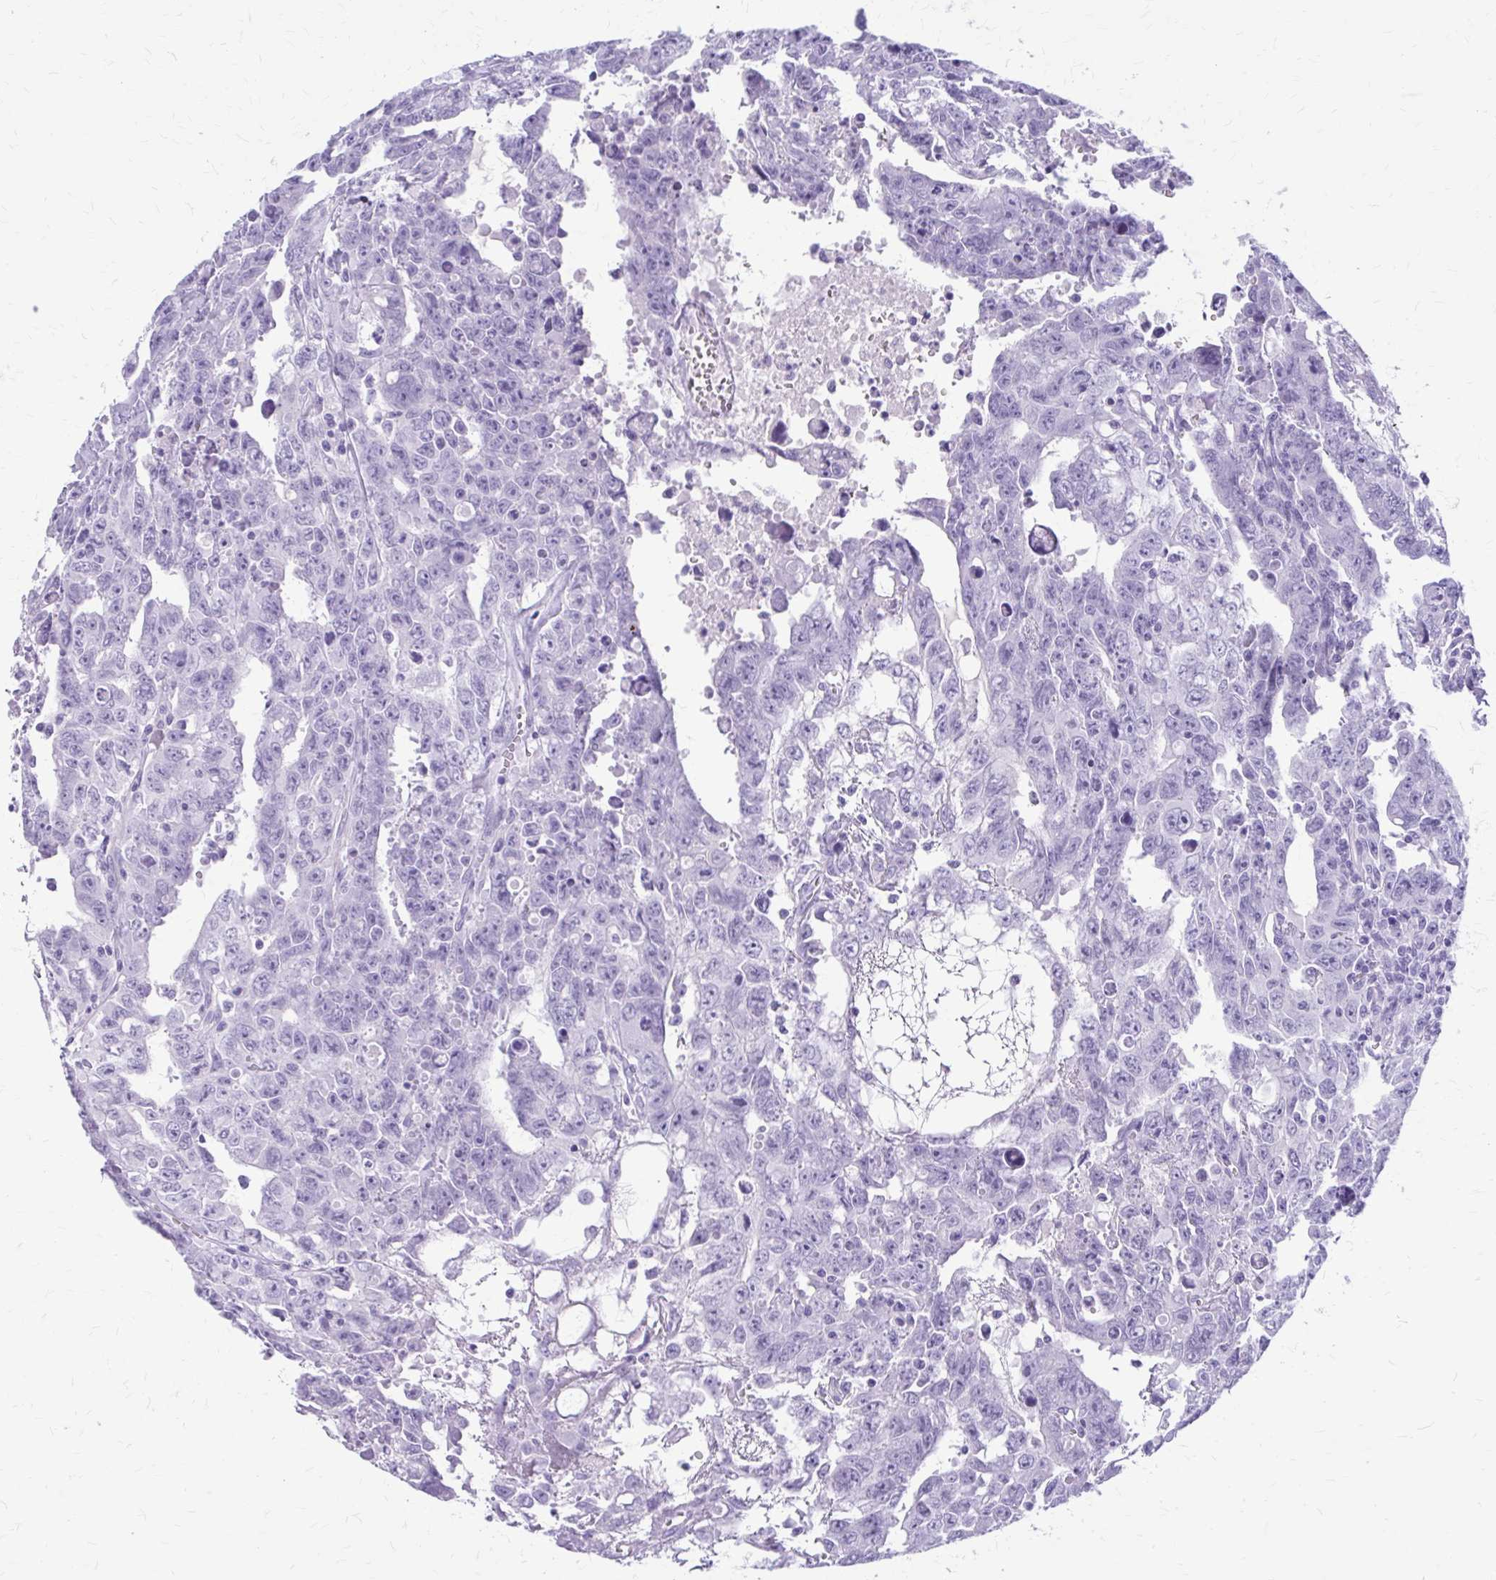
{"staining": {"intensity": "negative", "quantity": "none", "location": "none"}, "tissue": "testis cancer", "cell_type": "Tumor cells", "image_type": "cancer", "snomed": [{"axis": "morphology", "description": "Carcinoma, Embryonal, NOS"}, {"axis": "topography", "description": "Testis"}], "caption": "This histopathology image is of testis embryonal carcinoma stained with immunohistochemistry (IHC) to label a protein in brown with the nuclei are counter-stained blue. There is no positivity in tumor cells.", "gene": "KLHDC7A", "patient": {"sex": "male", "age": 24}}